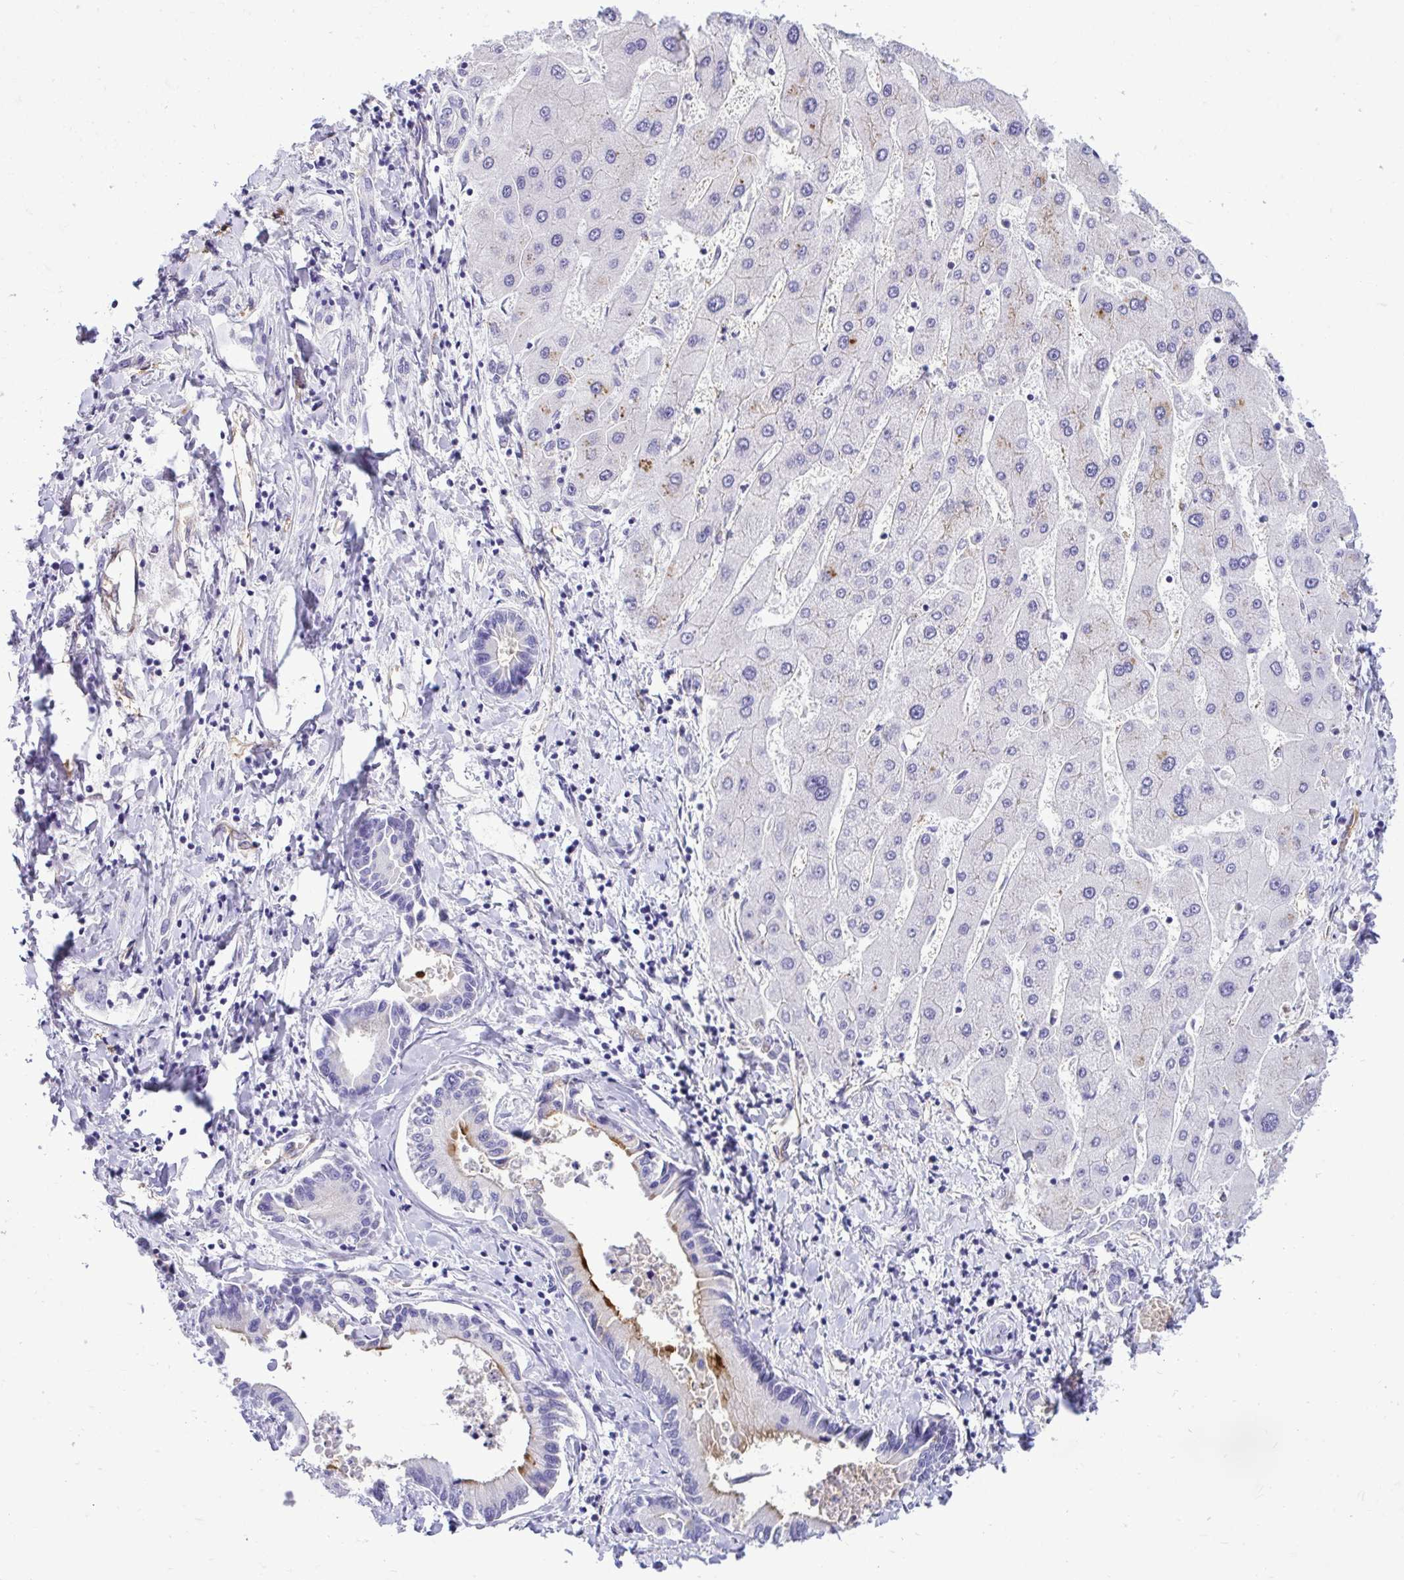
{"staining": {"intensity": "negative", "quantity": "none", "location": "none"}, "tissue": "liver cancer", "cell_type": "Tumor cells", "image_type": "cancer", "snomed": [{"axis": "morphology", "description": "Cholangiocarcinoma"}, {"axis": "topography", "description": "Liver"}], "caption": "Immunohistochemistry (IHC) image of neoplastic tissue: human liver cancer stained with DAB displays no significant protein positivity in tumor cells. (Stains: DAB (3,3'-diaminobenzidine) immunohistochemistry (IHC) with hematoxylin counter stain, Microscopy: brightfield microscopy at high magnification).", "gene": "ABCG2", "patient": {"sex": "male", "age": 66}}